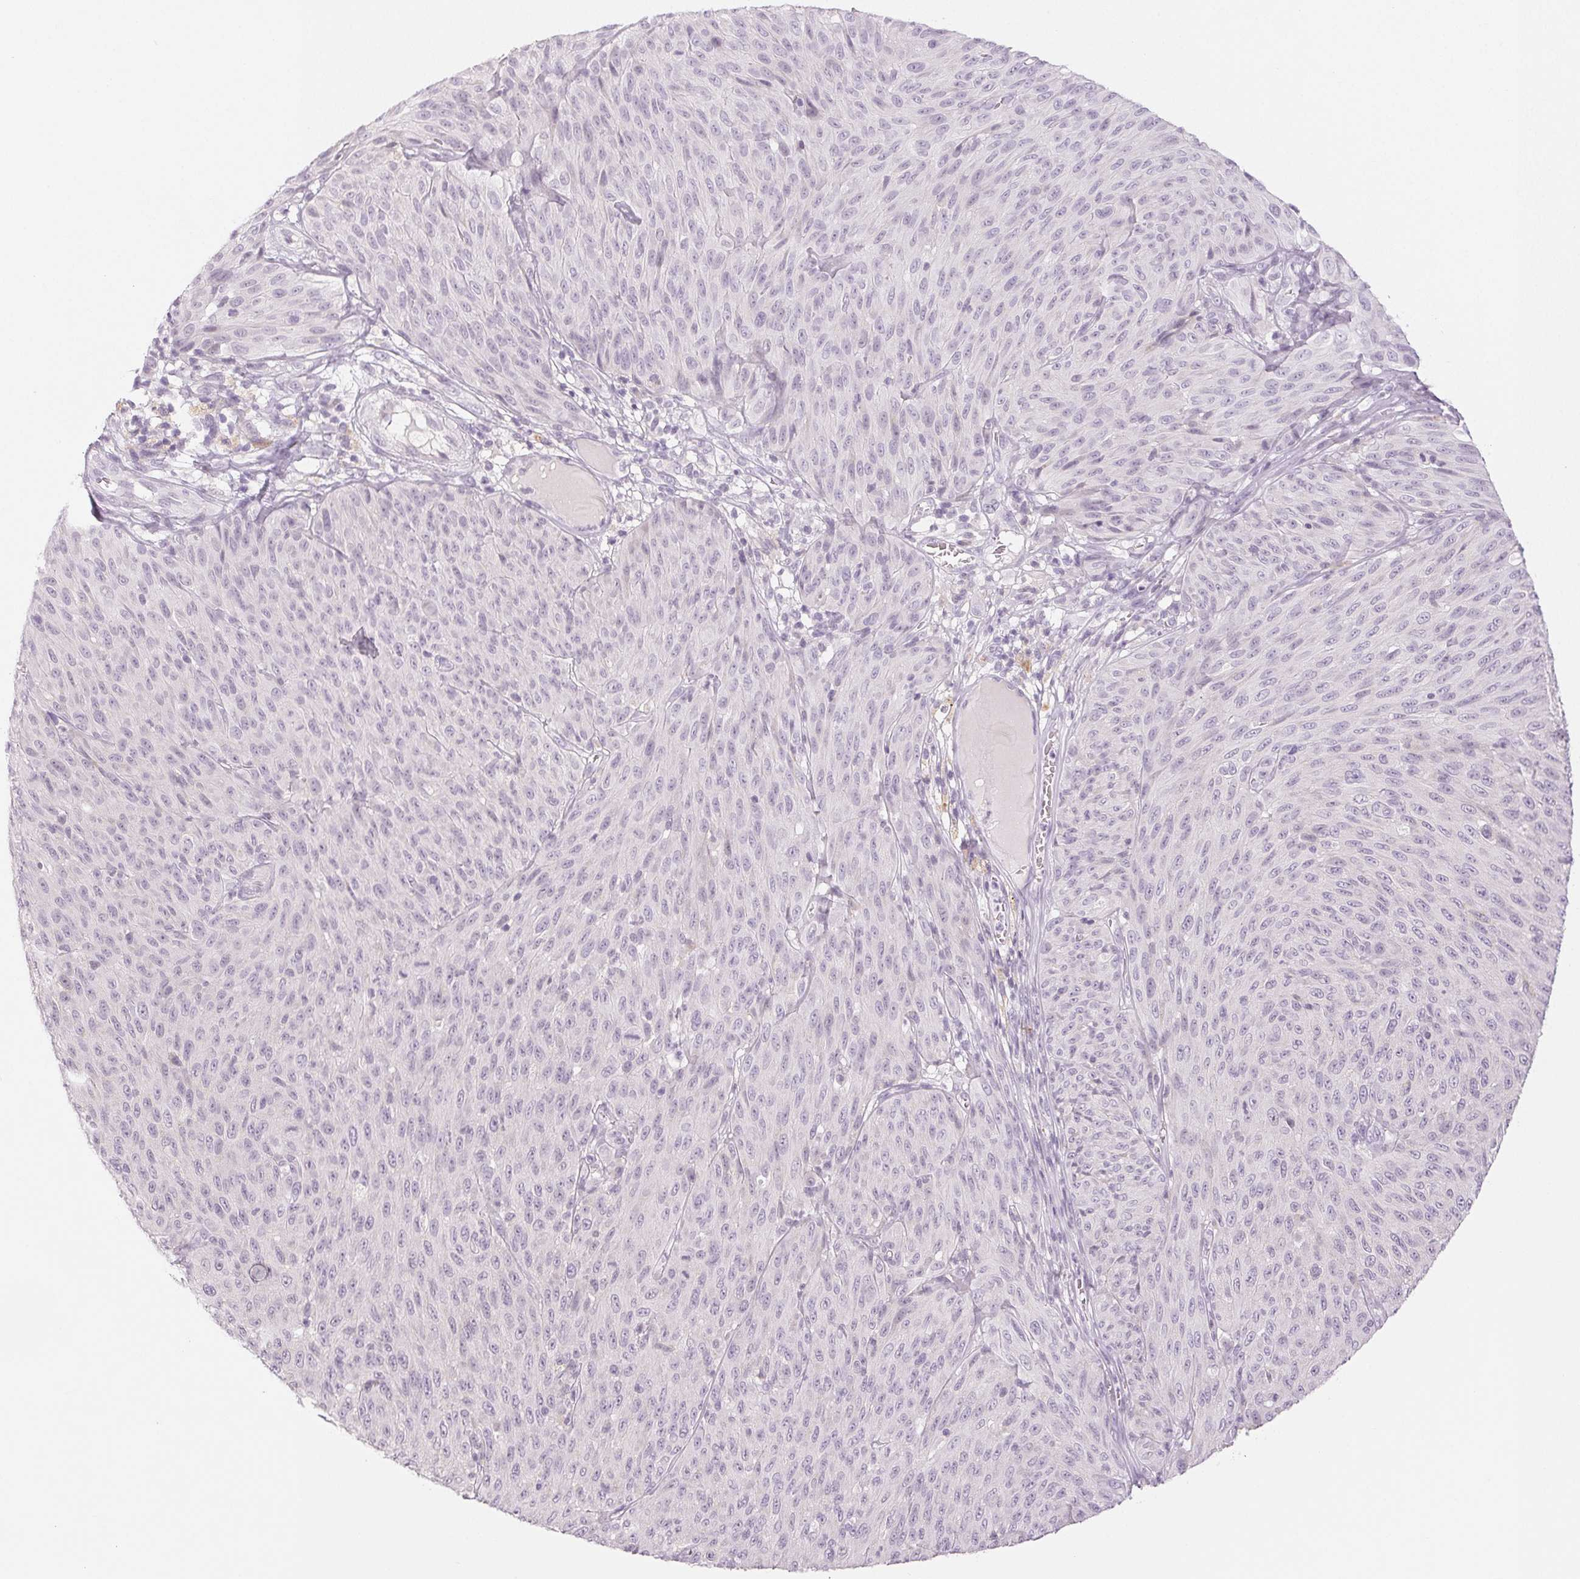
{"staining": {"intensity": "negative", "quantity": "none", "location": "none"}, "tissue": "melanoma", "cell_type": "Tumor cells", "image_type": "cancer", "snomed": [{"axis": "morphology", "description": "Malignant melanoma, NOS"}, {"axis": "topography", "description": "Skin"}], "caption": "Malignant melanoma was stained to show a protein in brown. There is no significant staining in tumor cells. Brightfield microscopy of IHC stained with DAB (3,3'-diaminobenzidine) (brown) and hematoxylin (blue), captured at high magnification.", "gene": "EHHADH", "patient": {"sex": "male", "age": 85}}